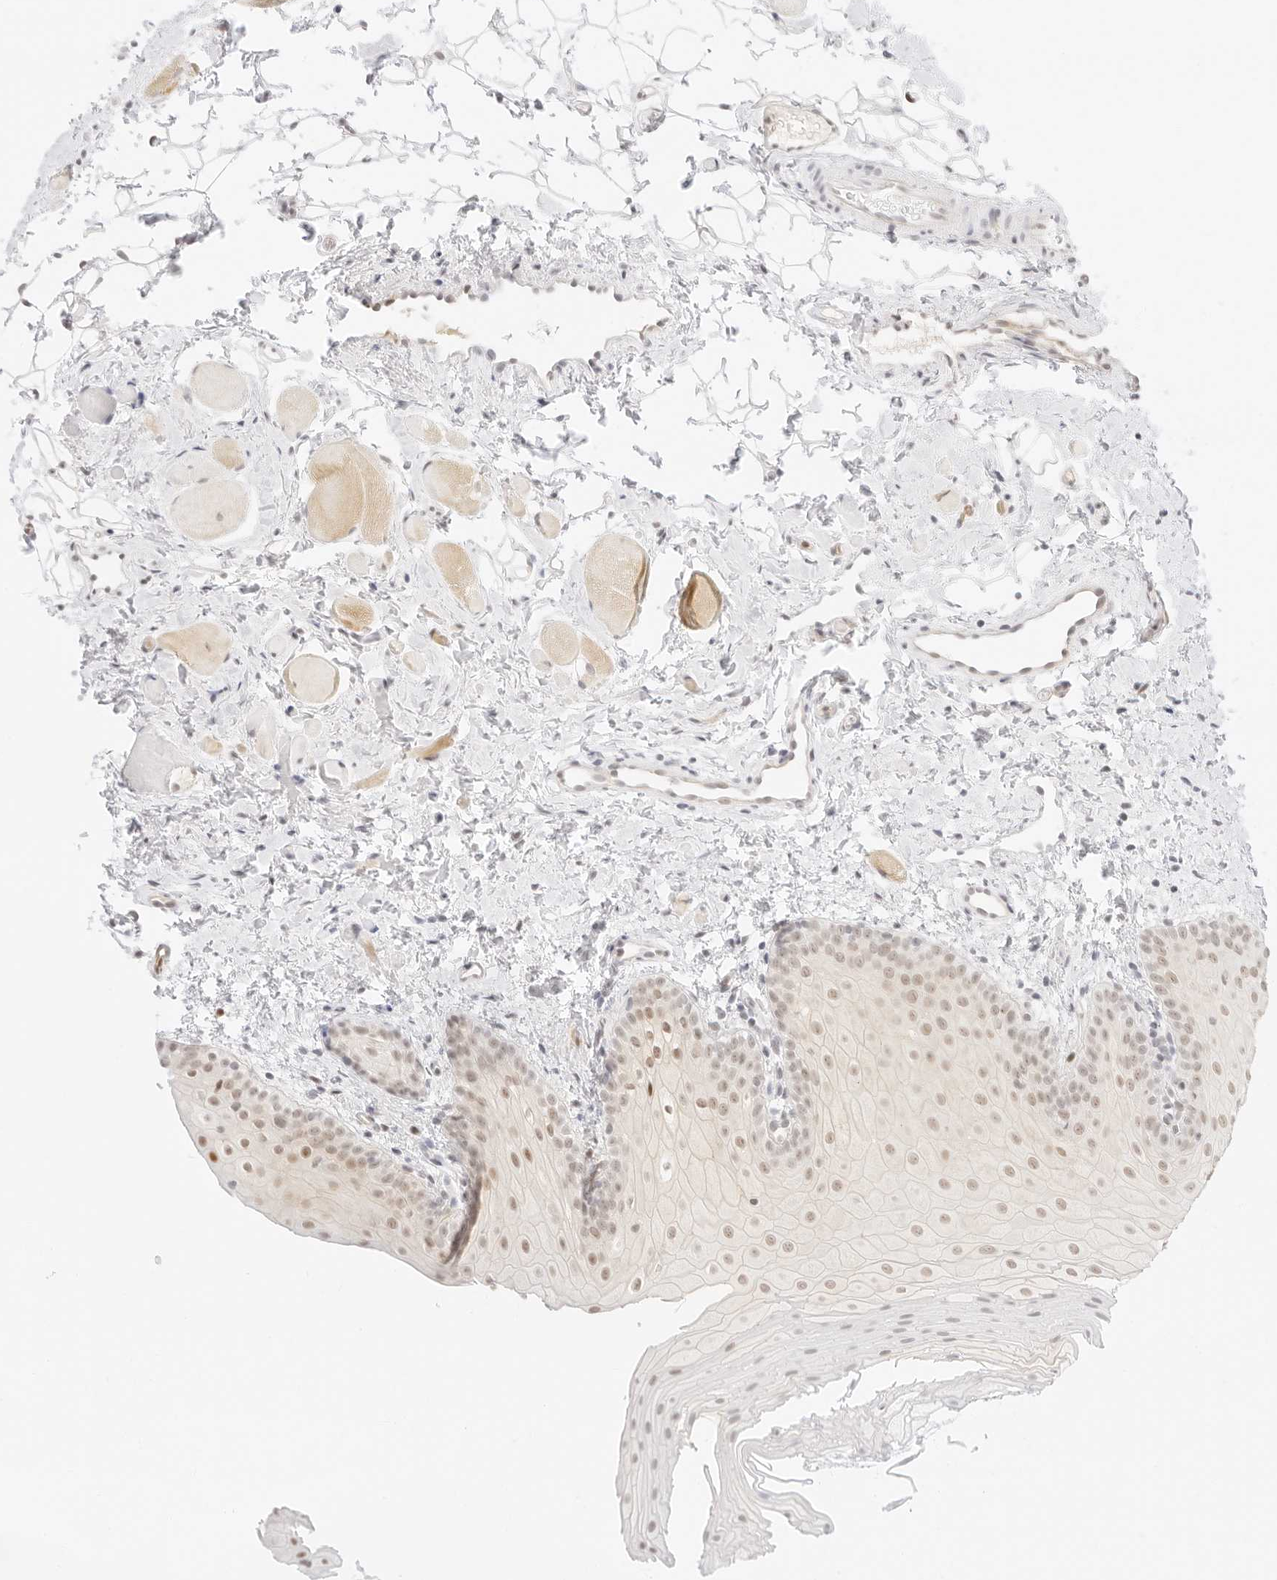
{"staining": {"intensity": "weak", "quantity": ">75%", "location": "nuclear"}, "tissue": "oral mucosa", "cell_type": "Squamous epithelial cells", "image_type": "normal", "snomed": [{"axis": "morphology", "description": "Normal tissue, NOS"}, {"axis": "topography", "description": "Oral tissue"}], "caption": "Human oral mucosa stained with a brown dye displays weak nuclear positive positivity in approximately >75% of squamous epithelial cells.", "gene": "ITGA6", "patient": {"sex": "male", "age": 28}}